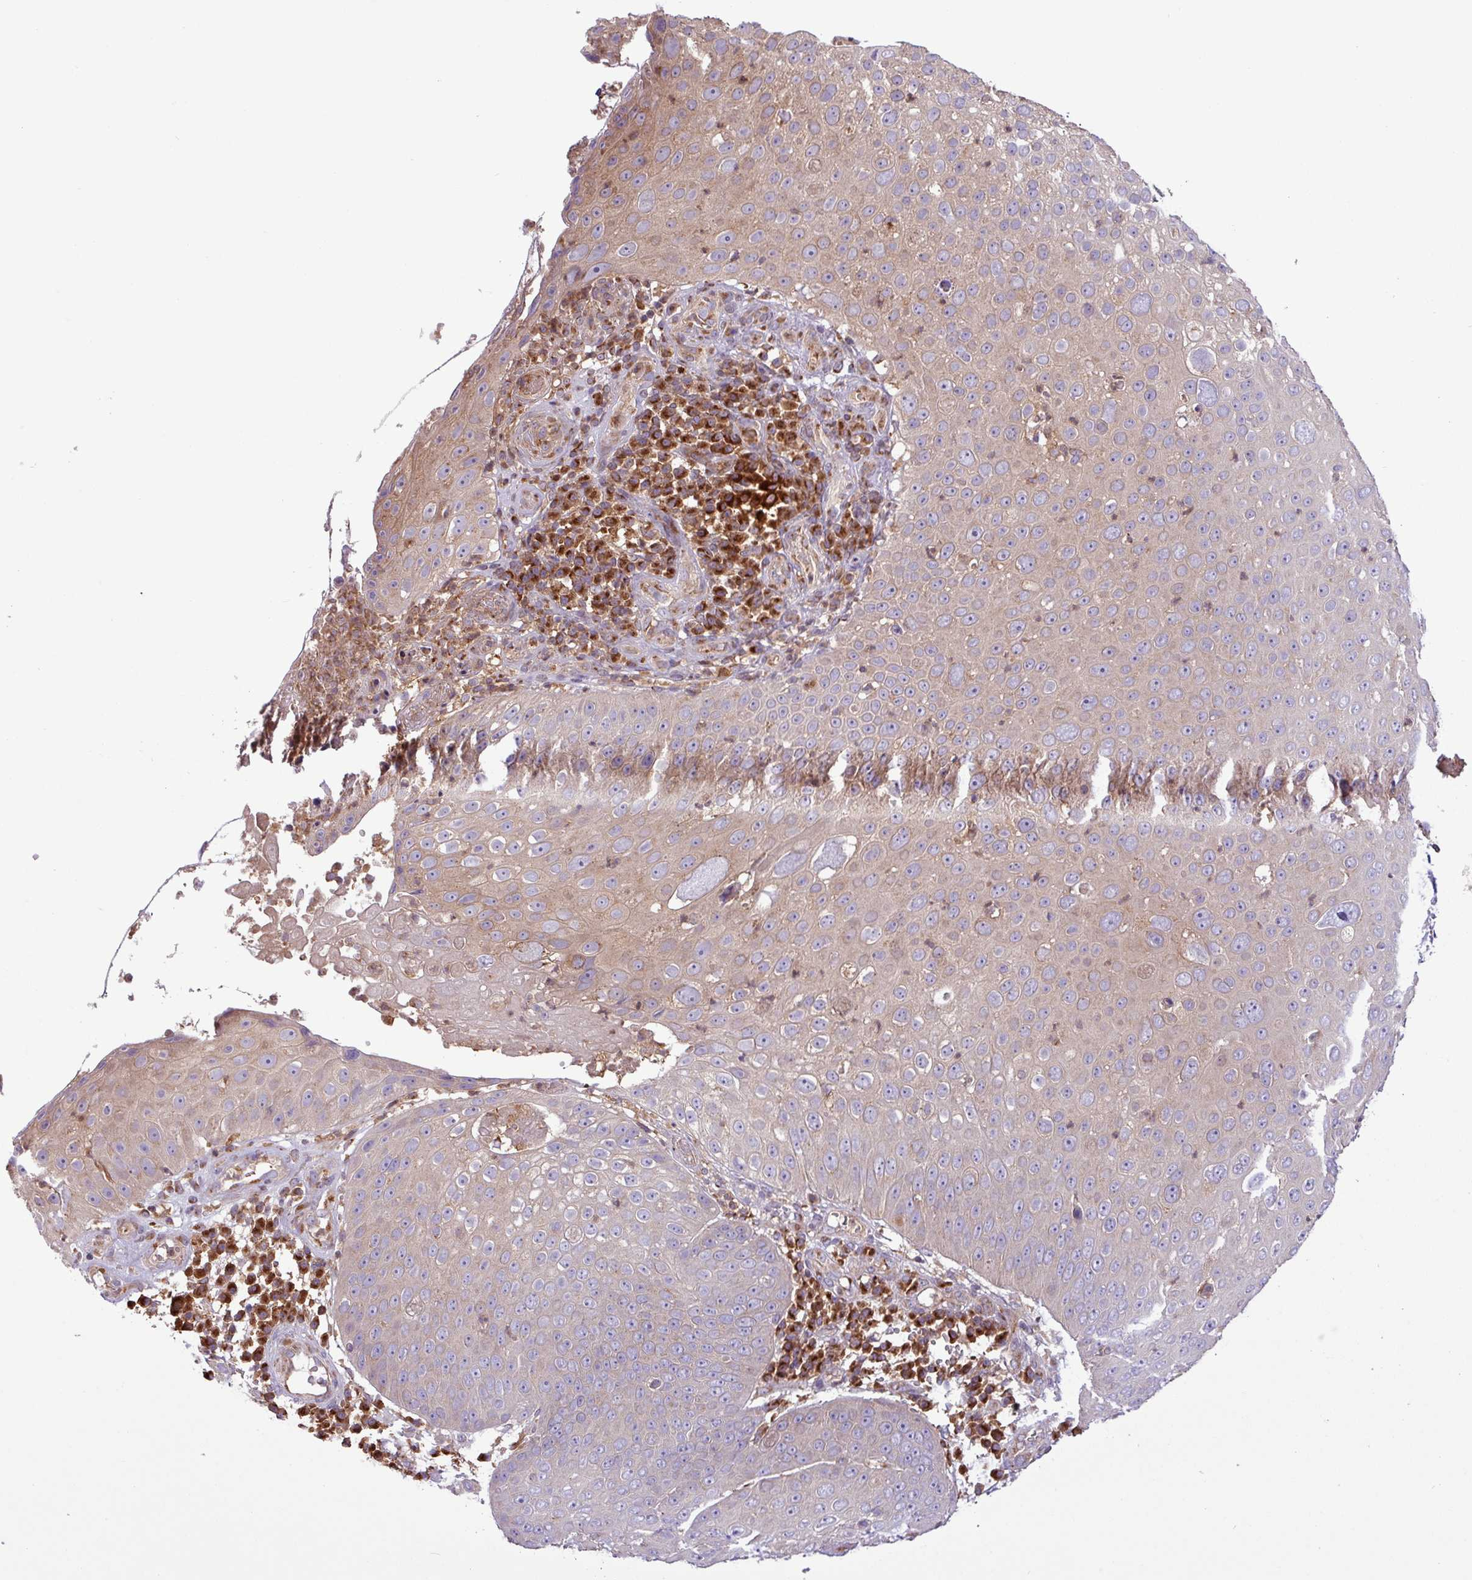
{"staining": {"intensity": "weak", "quantity": "25%-75%", "location": "cytoplasmic/membranous"}, "tissue": "skin cancer", "cell_type": "Tumor cells", "image_type": "cancer", "snomed": [{"axis": "morphology", "description": "Squamous cell carcinoma, NOS"}, {"axis": "topography", "description": "Skin"}], "caption": "Protein analysis of squamous cell carcinoma (skin) tissue exhibits weak cytoplasmic/membranous expression in approximately 25%-75% of tumor cells. (Brightfield microscopy of DAB IHC at high magnification).", "gene": "RAB19", "patient": {"sex": "male", "age": 71}}